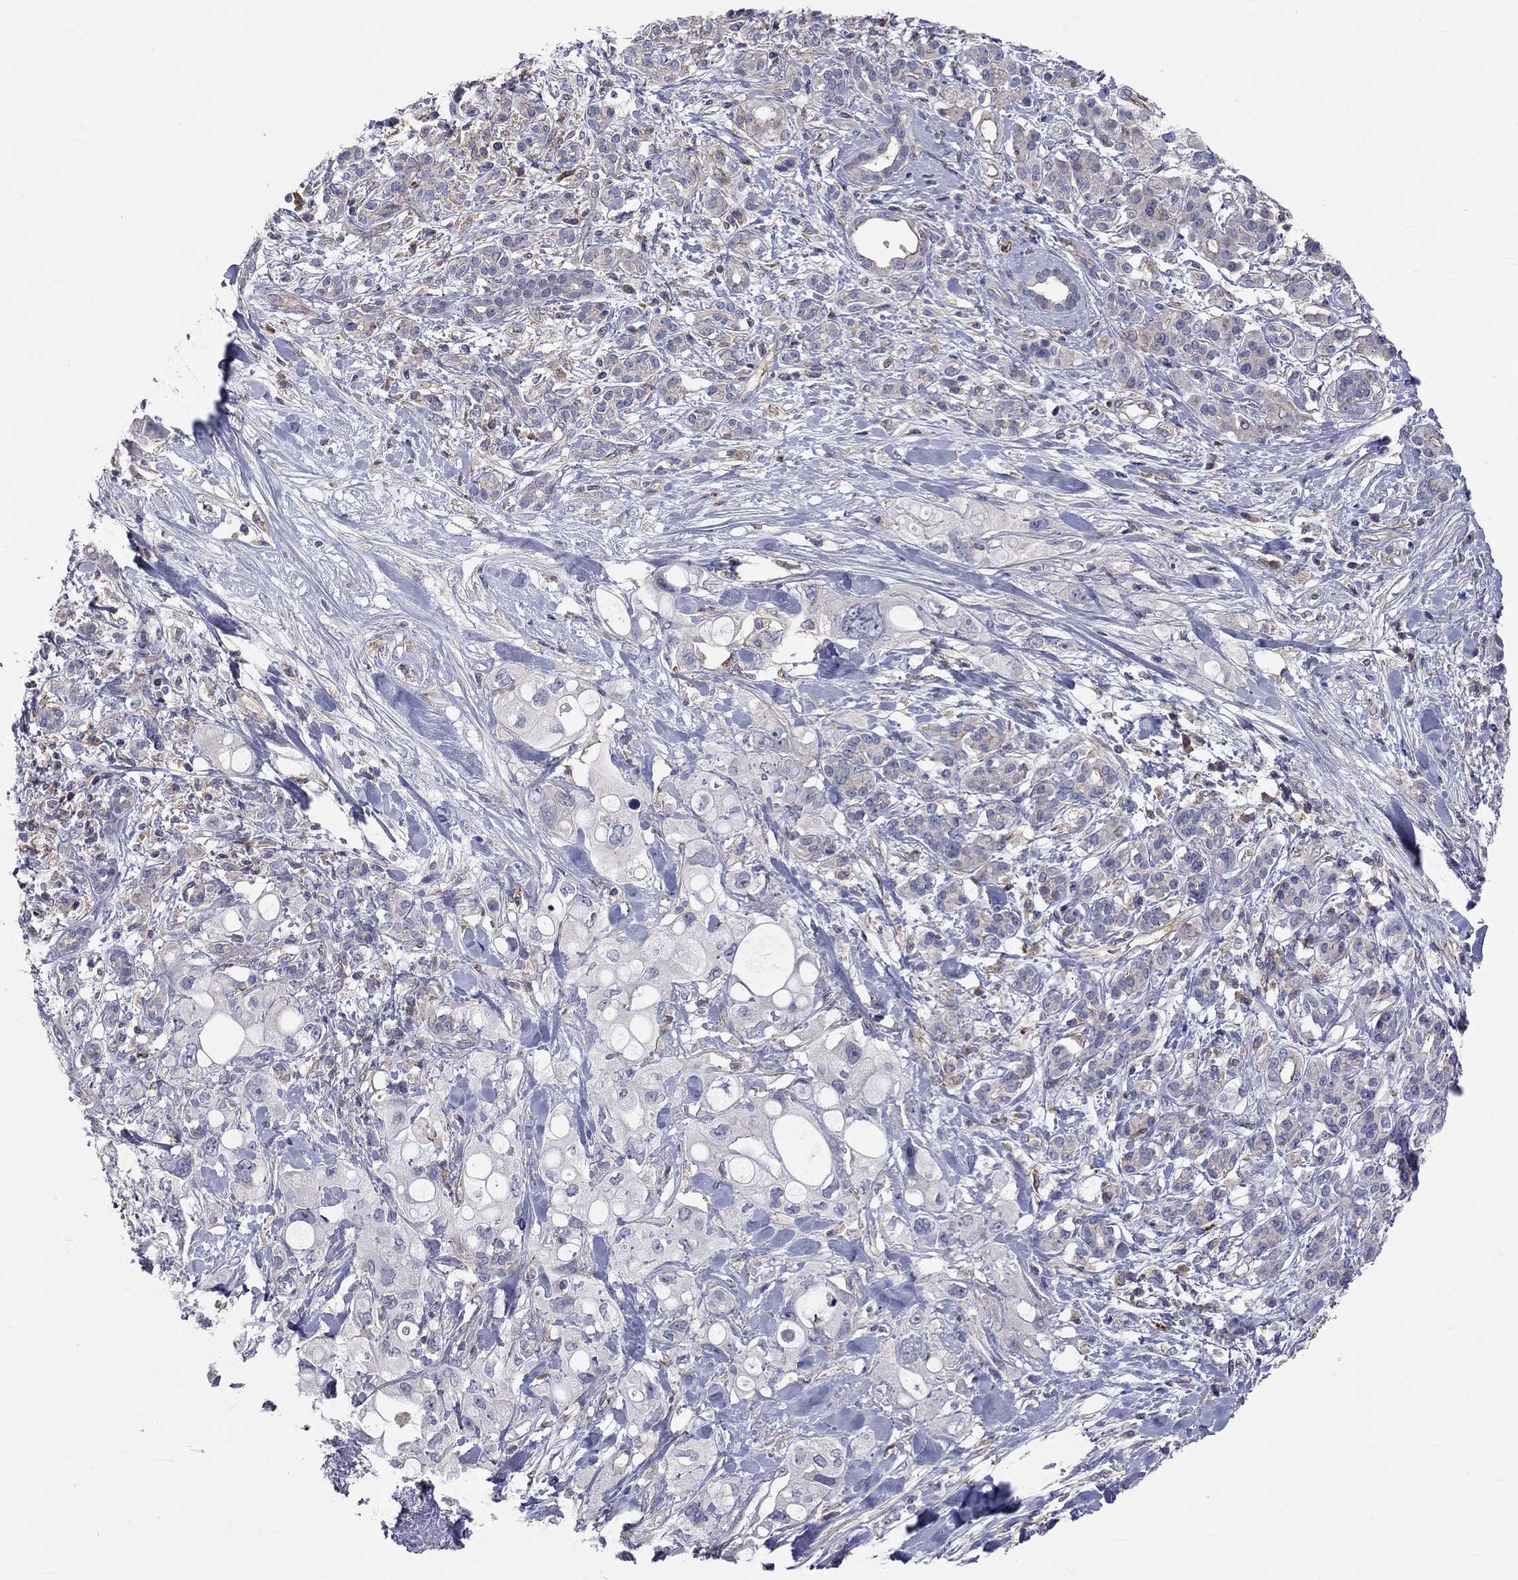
{"staining": {"intensity": "negative", "quantity": "none", "location": "none"}, "tissue": "pancreatic cancer", "cell_type": "Tumor cells", "image_type": "cancer", "snomed": [{"axis": "morphology", "description": "Adenocarcinoma, NOS"}, {"axis": "topography", "description": "Pancreas"}], "caption": "This is an immunohistochemistry (IHC) photomicrograph of human pancreatic adenocarcinoma. There is no staining in tumor cells.", "gene": "PCDHGA10", "patient": {"sex": "female", "age": 56}}